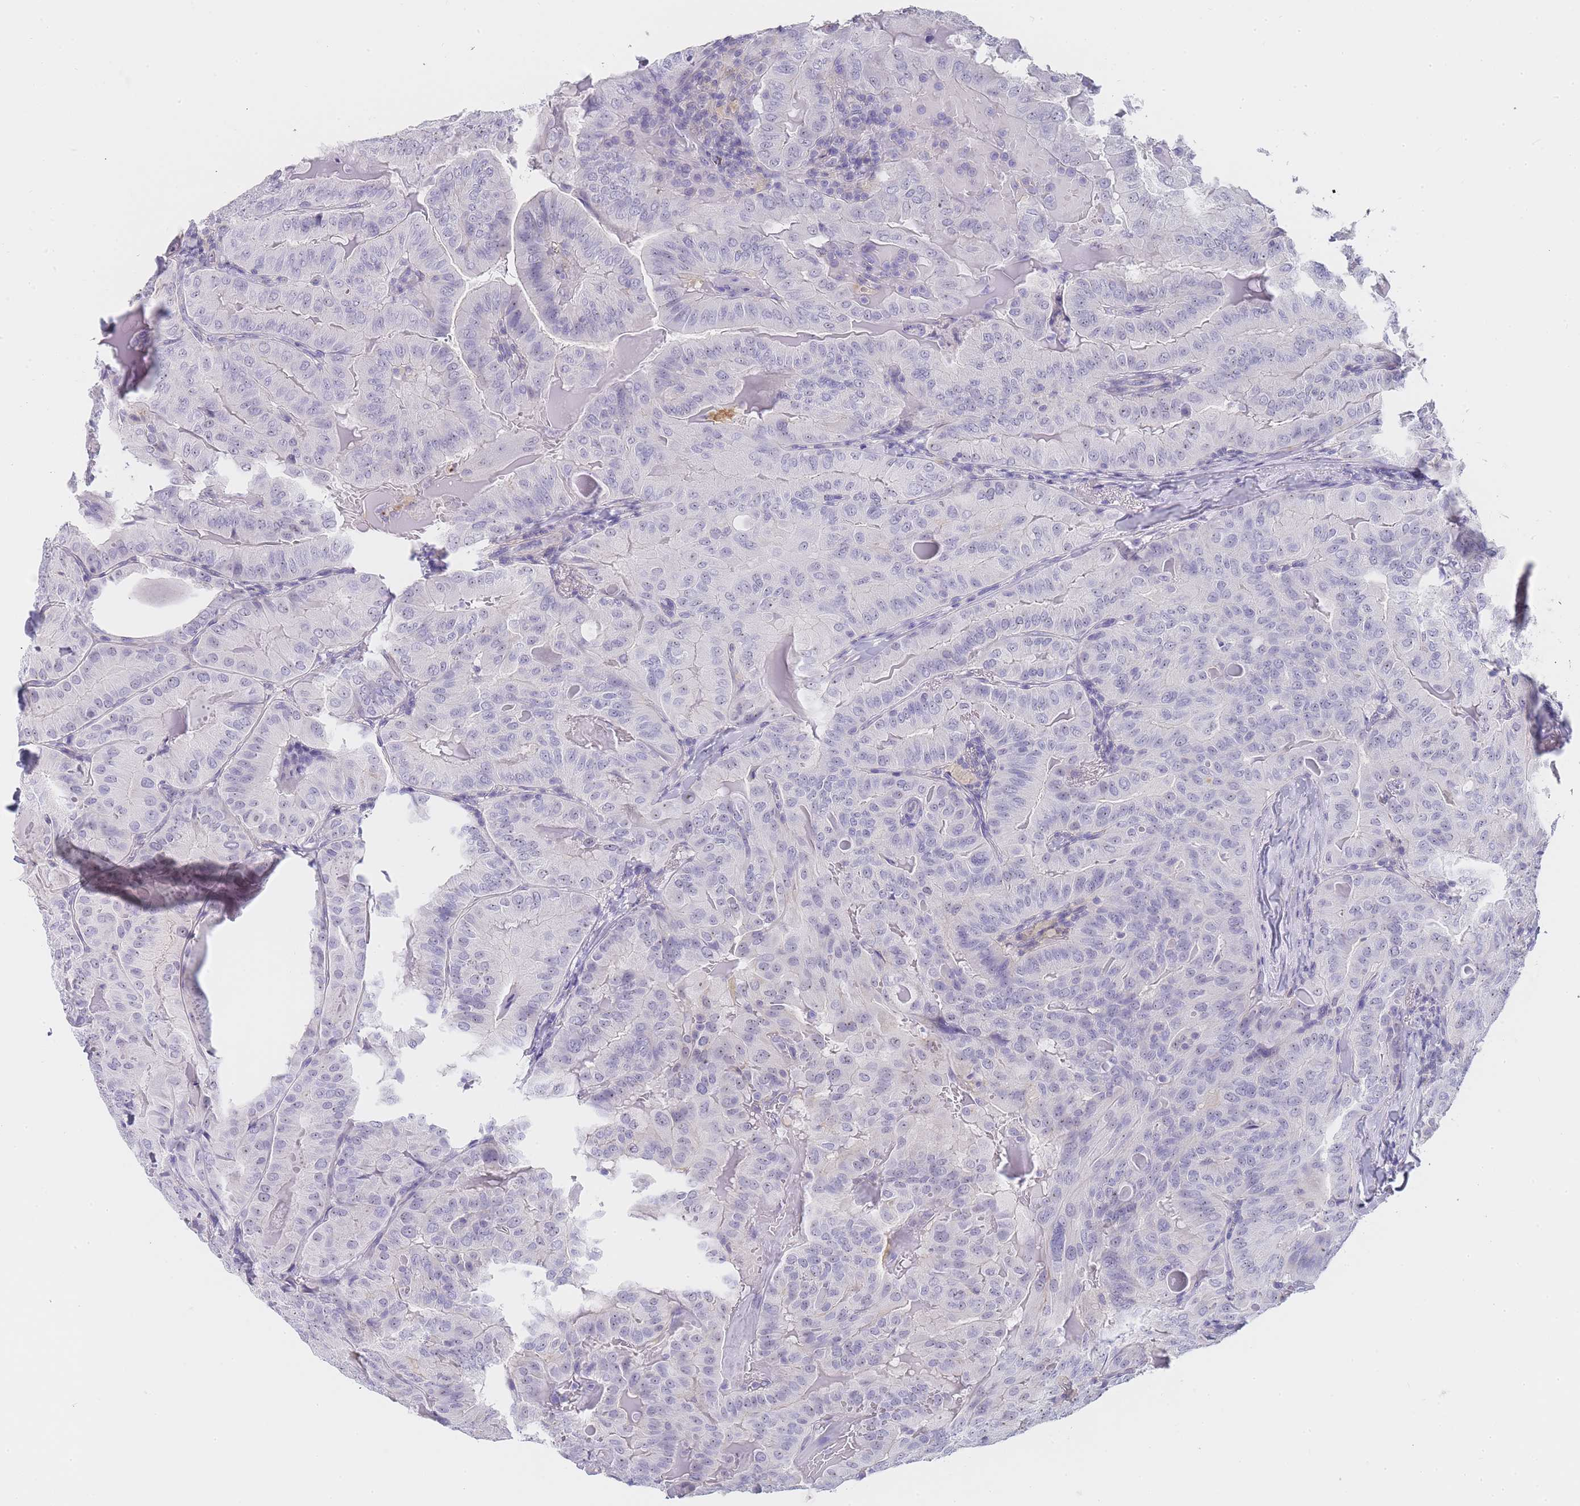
{"staining": {"intensity": "negative", "quantity": "none", "location": "none"}, "tissue": "thyroid cancer", "cell_type": "Tumor cells", "image_type": "cancer", "snomed": [{"axis": "morphology", "description": "Papillary adenocarcinoma, NOS"}, {"axis": "topography", "description": "Thyroid gland"}], "caption": "Tumor cells show no significant protein expression in thyroid cancer (papillary adenocarcinoma).", "gene": "NOP14", "patient": {"sex": "female", "age": 68}}